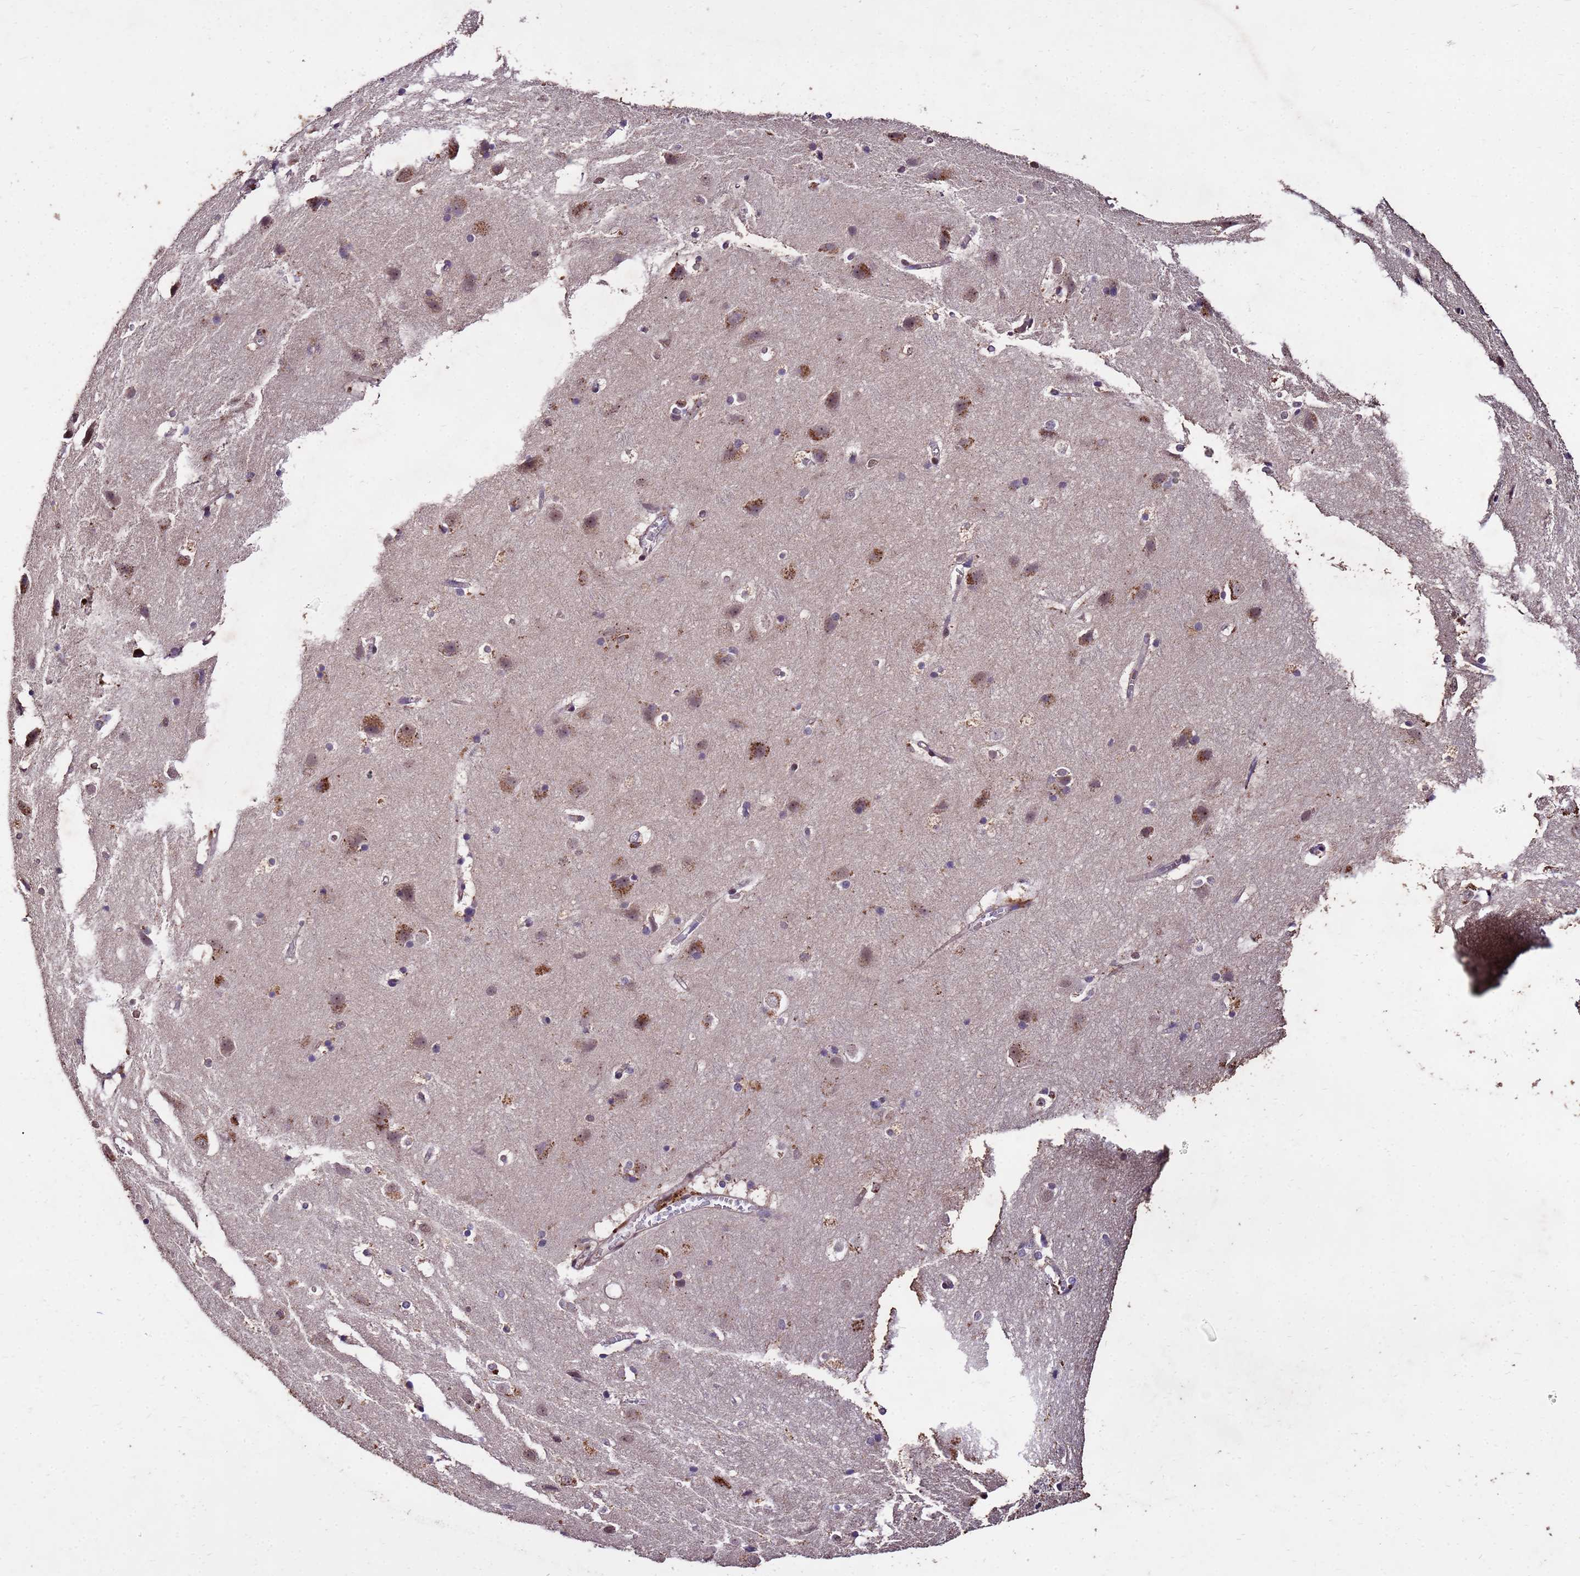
{"staining": {"intensity": "moderate", "quantity": ">75%", "location": "cytoplasmic/membranous"}, "tissue": "cerebral cortex", "cell_type": "Endothelial cells", "image_type": "normal", "snomed": [{"axis": "morphology", "description": "Normal tissue, NOS"}, {"axis": "topography", "description": "Cerebral cortex"}], "caption": "Immunohistochemical staining of normal human cerebral cortex shows moderate cytoplasmic/membranous protein positivity in about >75% of endothelial cells. The staining was performed using DAB, with brown indicating positive protein expression. Nuclei are stained blue with hematoxylin.", "gene": "TOR4A", "patient": {"sex": "male", "age": 54}}